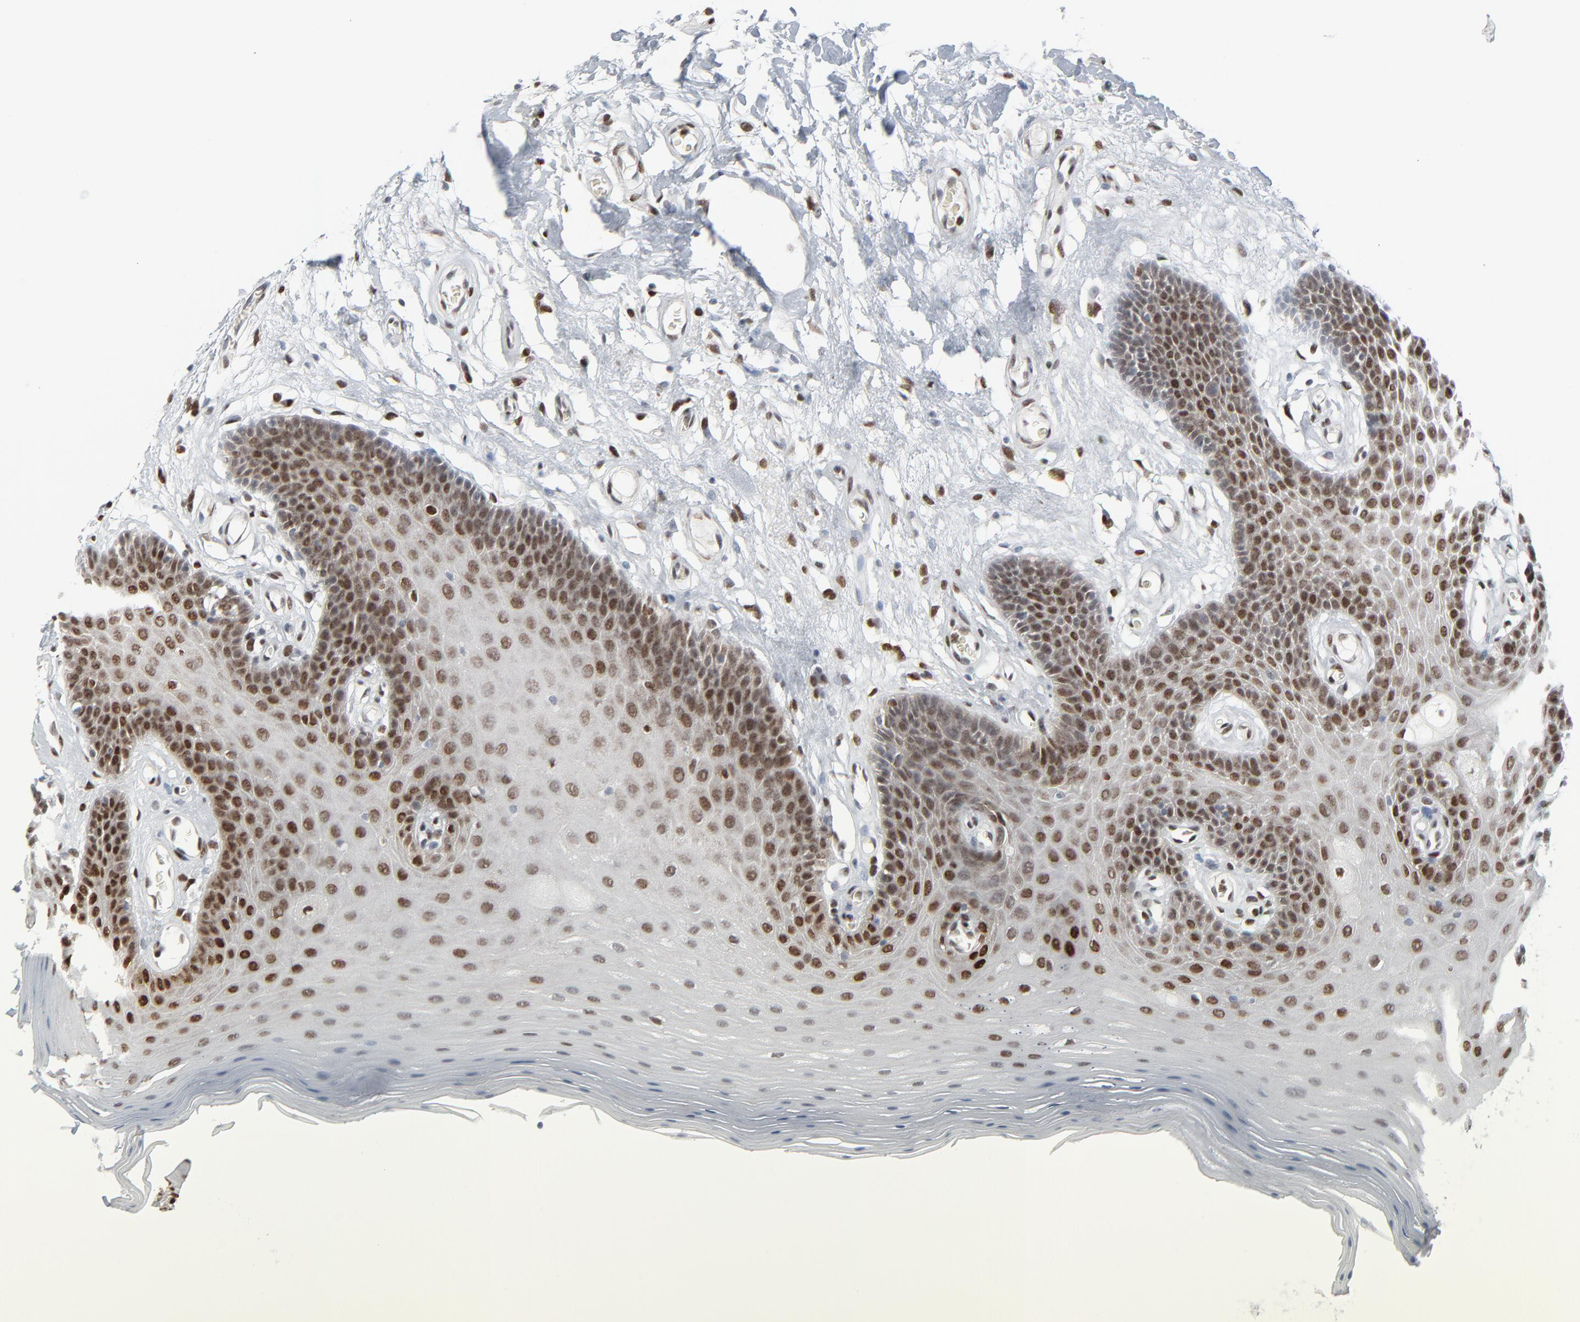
{"staining": {"intensity": "strong", "quantity": ">75%", "location": "nuclear"}, "tissue": "oral mucosa", "cell_type": "Squamous epithelial cells", "image_type": "normal", "snomed": [{"axis": "morphology", "description": "Normal tissue, NOS"}, {"axis": "morphology", "description": "Squamous cell carcinoma, NOS"}, {"axis": "topography", "description": "Skeletal muscle"}, {"axis": "topography", "description": "Oral tissue"}, {"axis": "topography", "description": "Head-Neck"}], "caption": "Squamous epithelial cells reveal high levels of strong nuclear expression in approximately >75% of cells in normal oral mucosa.", "gene": "CUX1", "patient": {"sex": "male", "age": 71}}